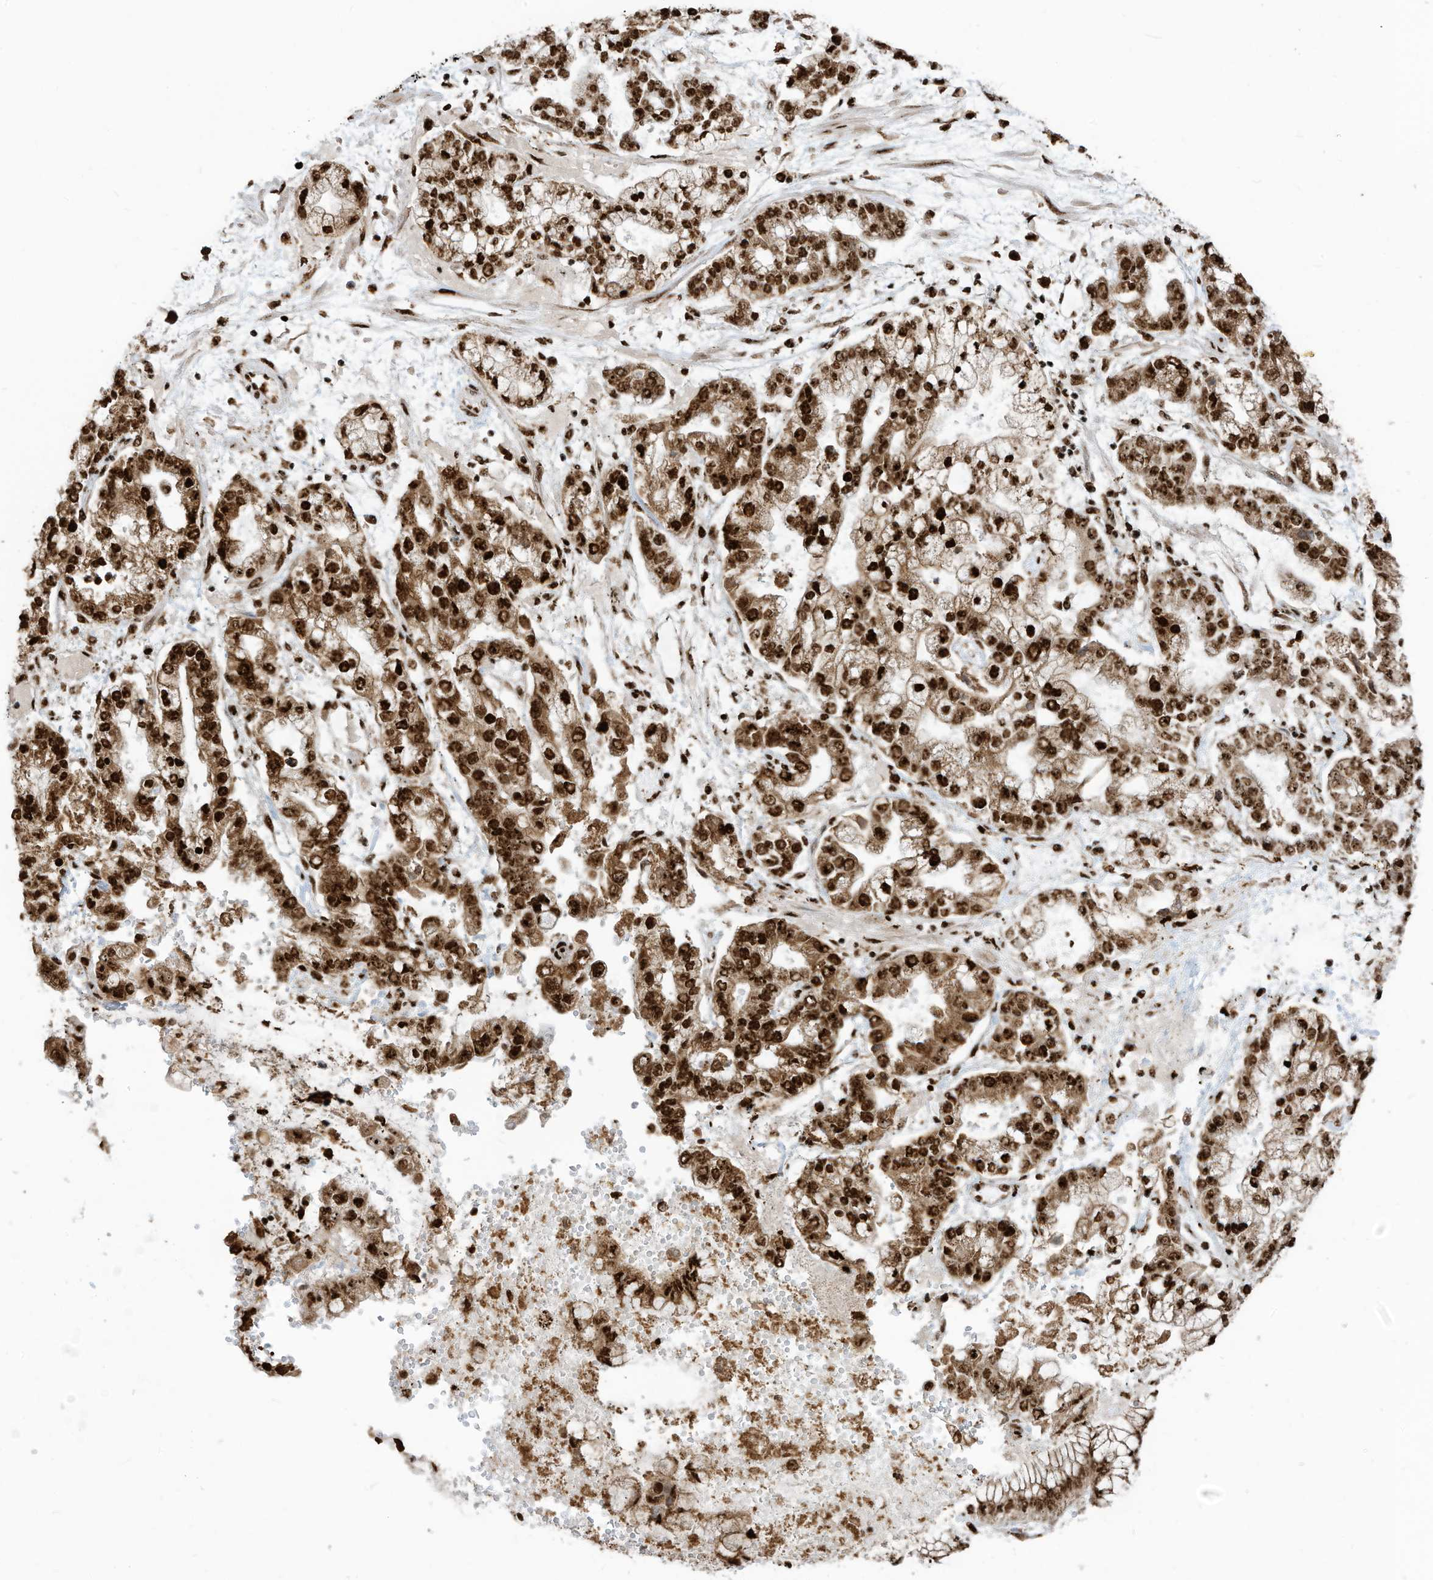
{"staining": {"intensity": "strong", "quantity": ">75%", "location": "nuclear"}, "tissue": "stomach cancer", "cell_type": "Tumor cells", "image_type": "cancer", "snomed": [{"axis": "morphology", "description": "Normal tissue, NOS"}, {"axis": "morphology", "description": "Adenocarcinoma, NOS"}, {"axis": "topography", "description": "Stomach, upper"}, {"axis": "topography", "description": "Stomach"}], "caption": "High-magnification brightfield microscopy of adenocarcinoma (stomach) stained with DAB (3,3'-diaminobenzidine) (brown) and counterstained with hematoxylin (blue). tumor cells exhibit strong nuclear positivity is seen in approximately>75% of cells.", "gene": "LBH", "patient": {"sex": "male", "age": 76}}